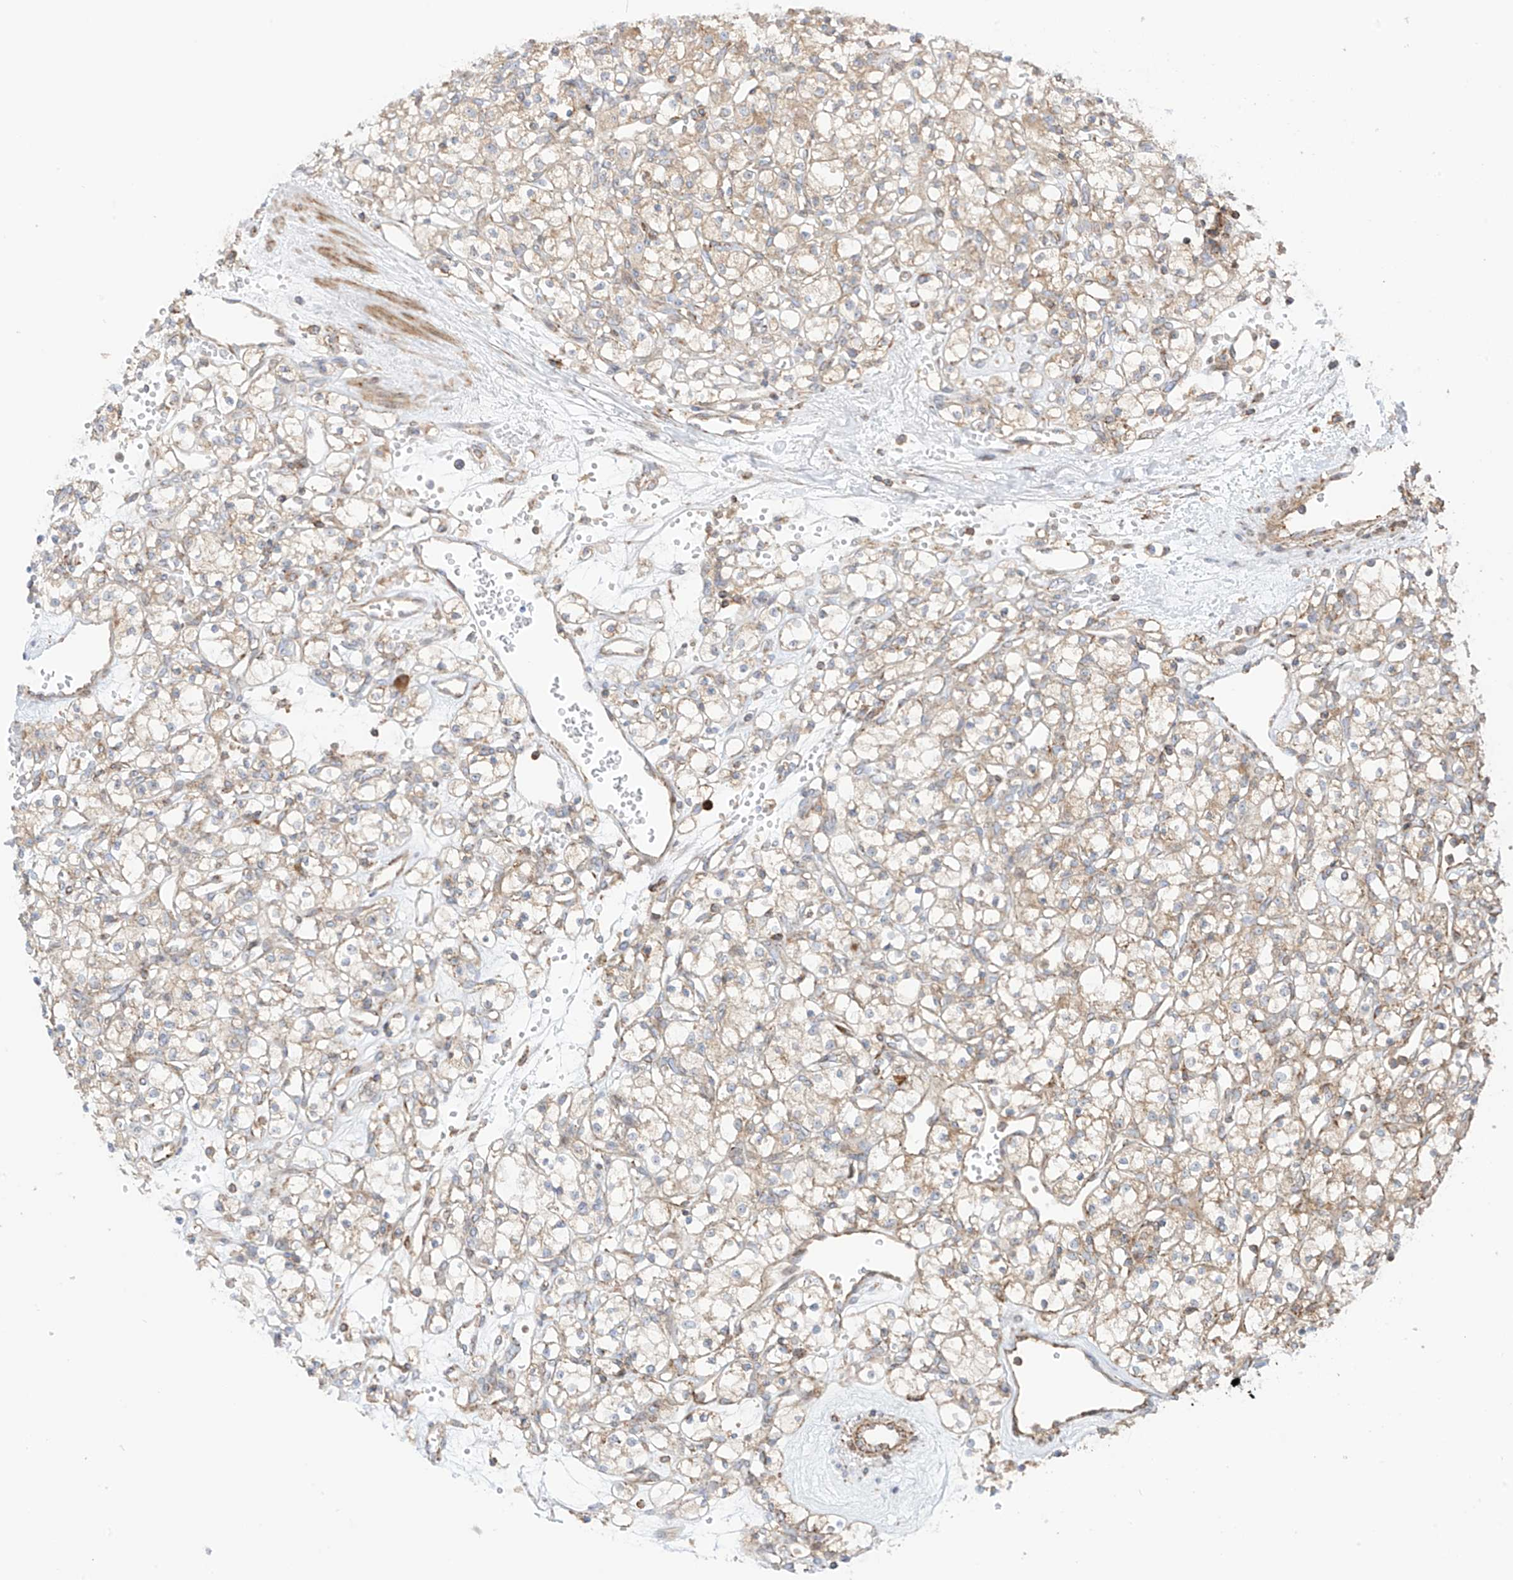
{"staining": {"intensity": "moderate", "quantity": ">75%", "location": "cytoplasmic/membranous"}, "tissue": "renal cancer", "cell_type": "Tumor cells", "image_type": "cancer", "snomed": [{"axis": "morphology", "description": "Adenocarcinoma, NOS"}, {"axis": "topography", "description": "Kidney"}], "caption": "A brown stain labels moderate cytoplasmic/membranous positivity of a protein in adenocarcinoma (renal) tumor cells.", "gene": "XKR3", "patient": {"sex": "female", "age": 59}}